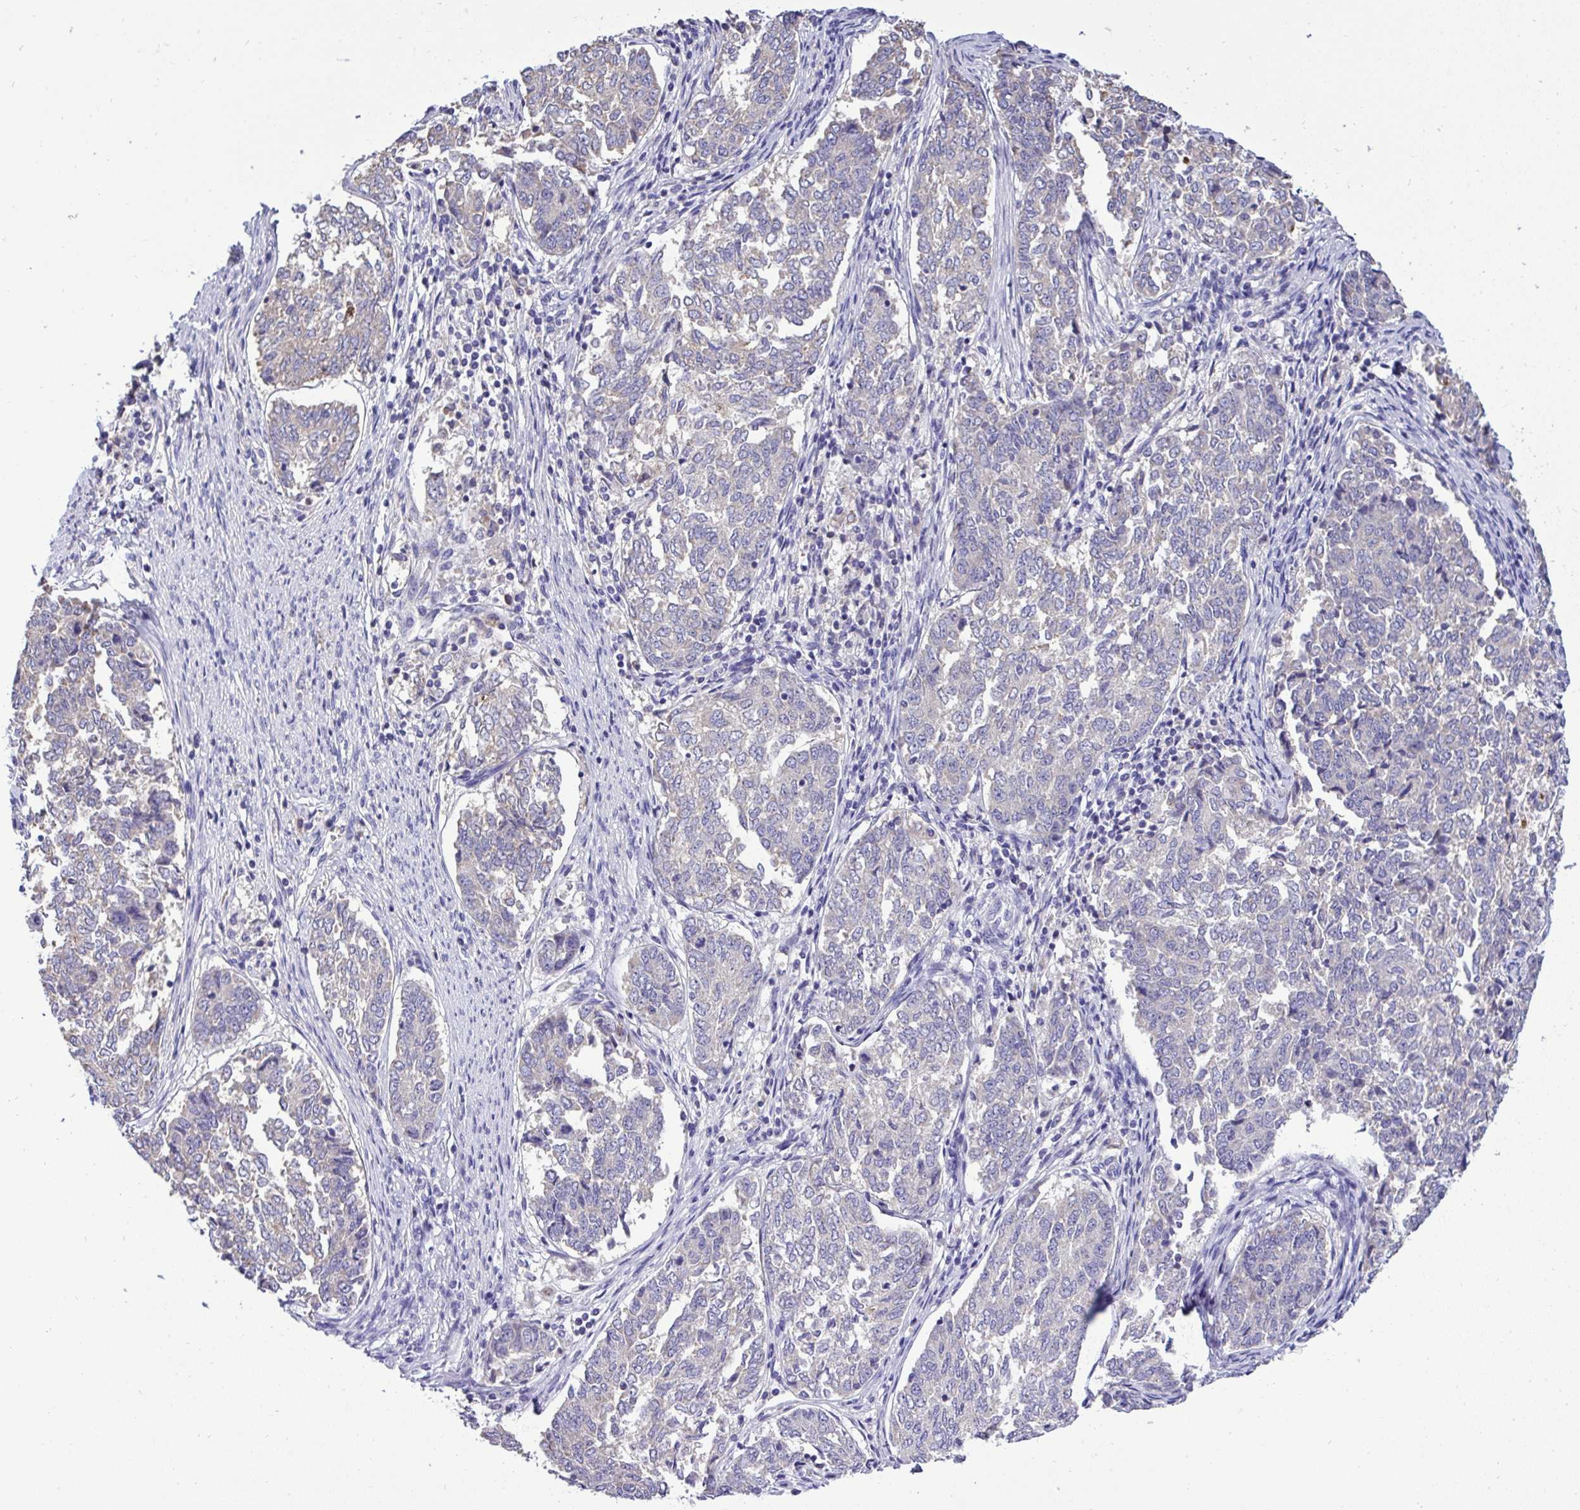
{"staining": {"intensity": "negative", "quantity": "none", "location": "none"}, "tissue": "endometrial cancer", "cell_type": "Tumor cells", "image_type": "cancer", "snomed": [{"axis": "morphology", "description": "Adenocarcinoma, NOS"}, {"axis": "topography", "description": "Endometrium"}], "caption": "High power microscopy micrograph of an immunohistochemistry (IHC) histopathology image of adenocarcinoma (endometrial), revealing no significant positivity in tumor cells.", "gene": "ST8SIA2", "patient": {"sex": "female", "age": 80}}